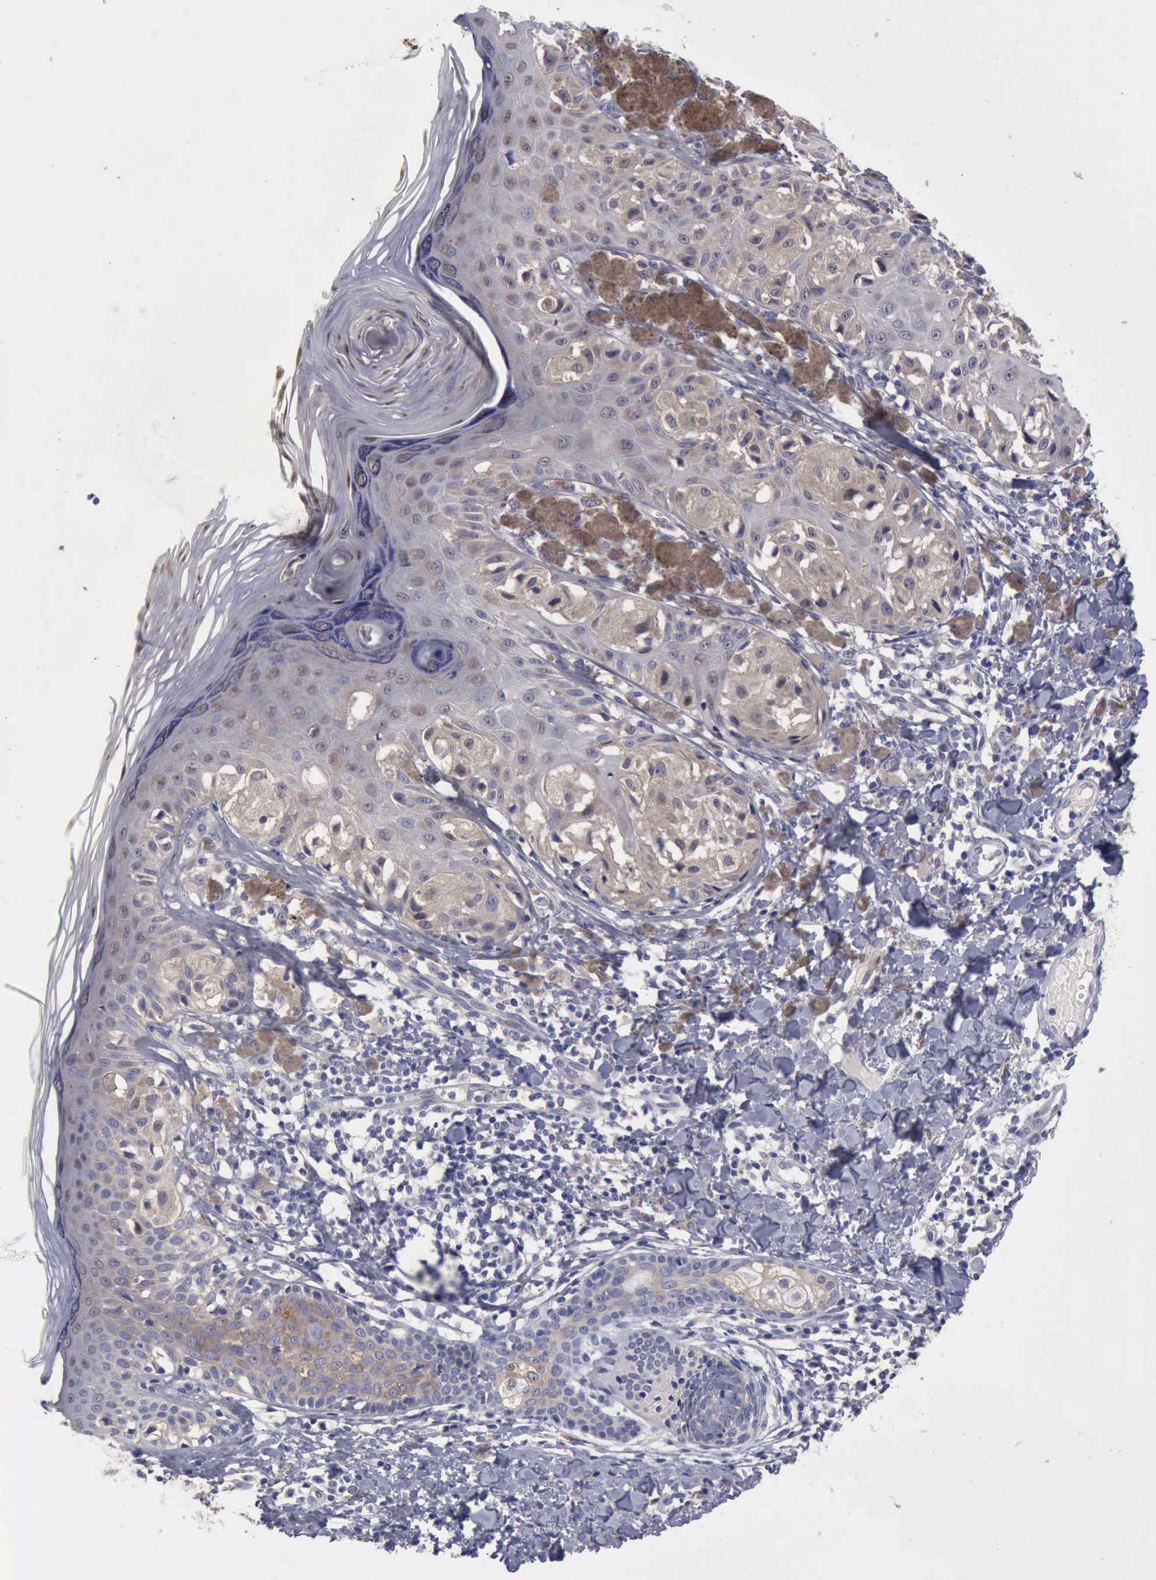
{"staining": {"intensity": "negative", "quantity": "none", "location": "none"}, "tissue": "melanoma", "cell_type": "Tumor cells", "image_type": "cancer", "snomed": [{"axis": "morphology", "description": "Malignant melanoma, NOS"}, {"axis": "topography", "description": "Skin"}], "caption": "Human melanoma stained for a protein using immunohistochemistry displays no expression in tumor cells.", "gene": "PHKA1", "patient": {"sex": "female", "age": 55}}